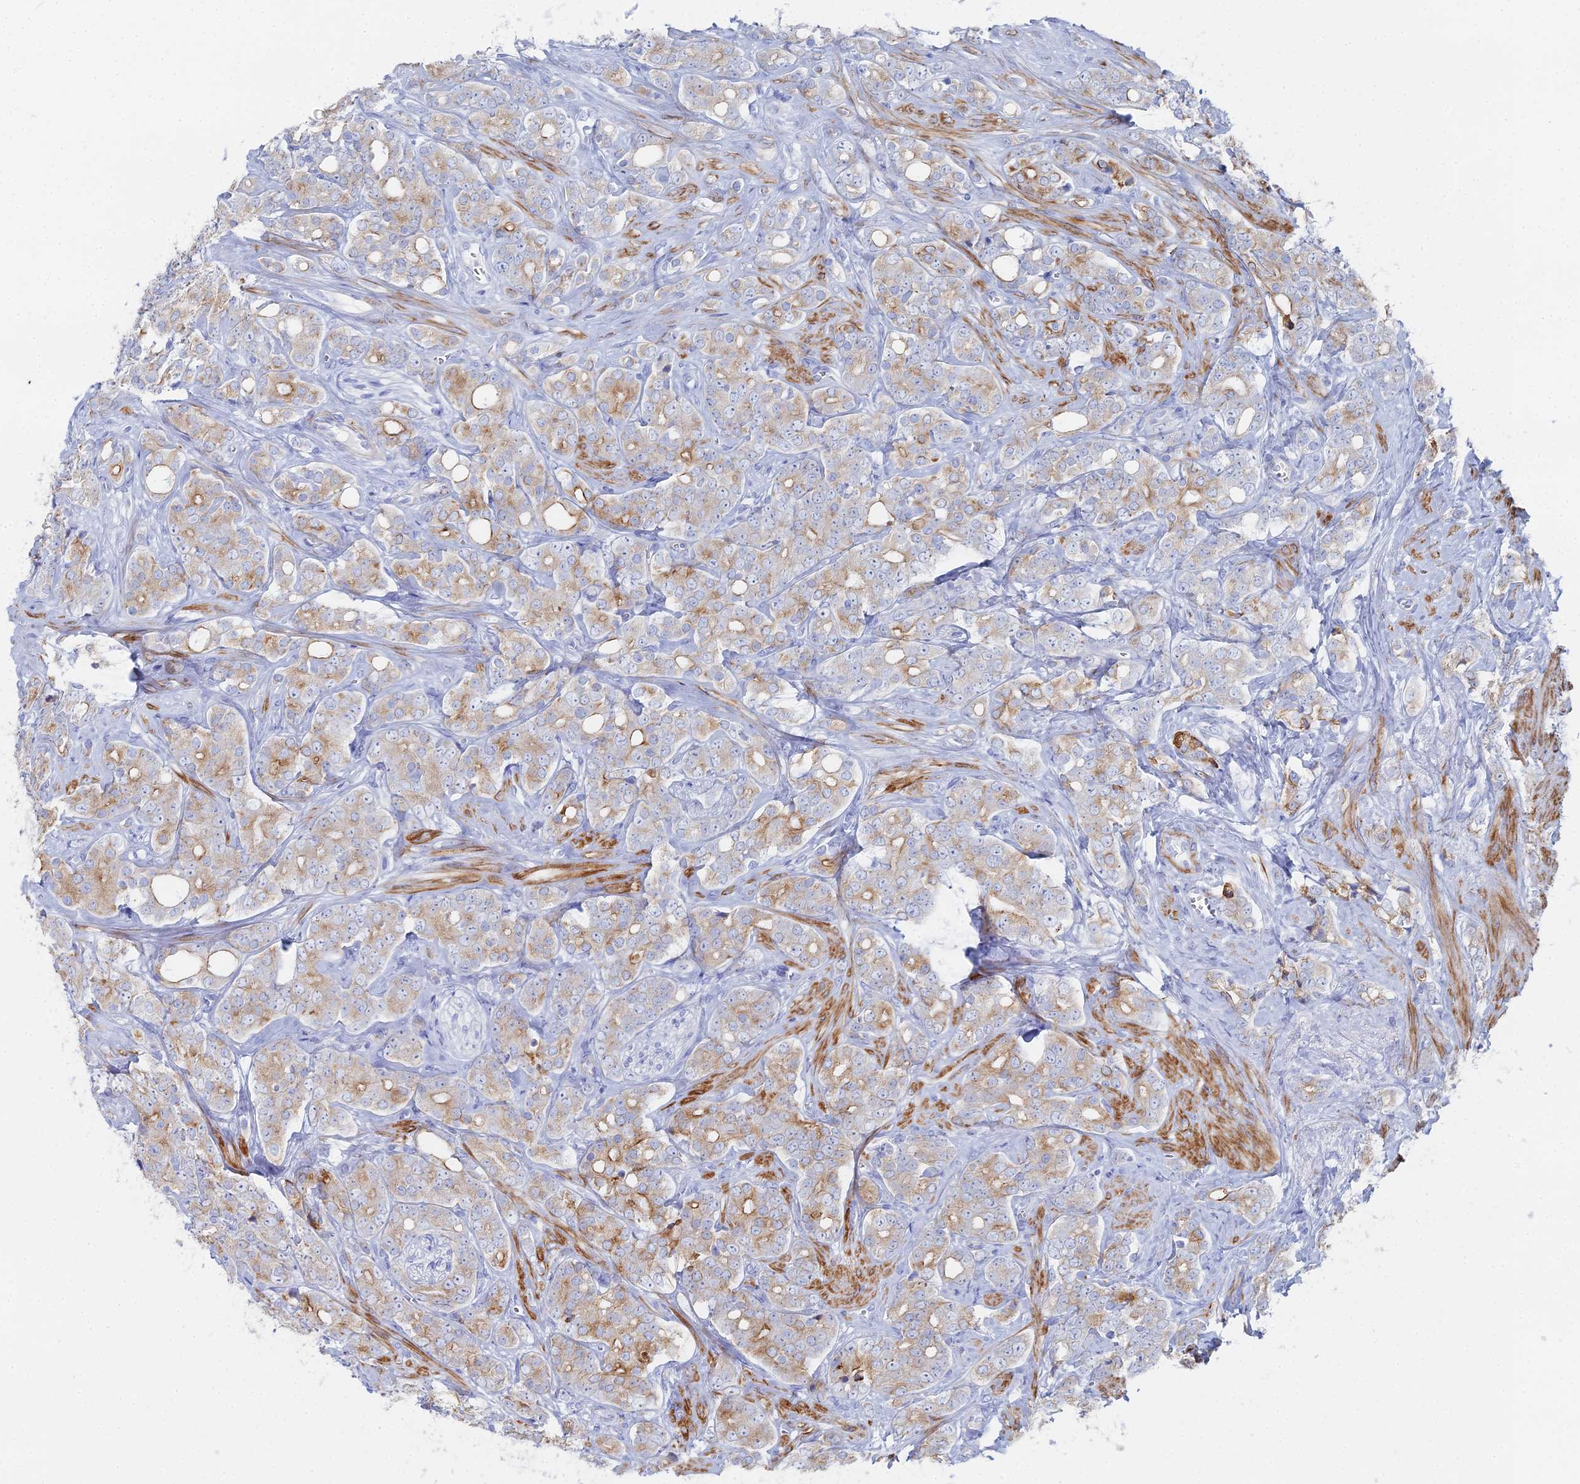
{"staining": {"intensity": "moderate", "quantity": "<25%", "location": "cytoplasmic/membranous"}, "tissue": "prostate cancer", "cell_type": "Tumor cells", "image_type": "cancer", "snomed": [{"axis": "morphology", "description": "Adenocarcinoma, High grade"}, {"axis": "topography", "description": "Prostate"}], "caption": "Protein expression analysis of prostate adenocarcinoma (high-grade) displays moderate cytoplasmic/membranous expression in approximately <25% of tumor cells. (DAB IHC with brightfield microscopy, high magnification).", "gene": "DHX34", "patient": {"sex": "male", "age": 62}}